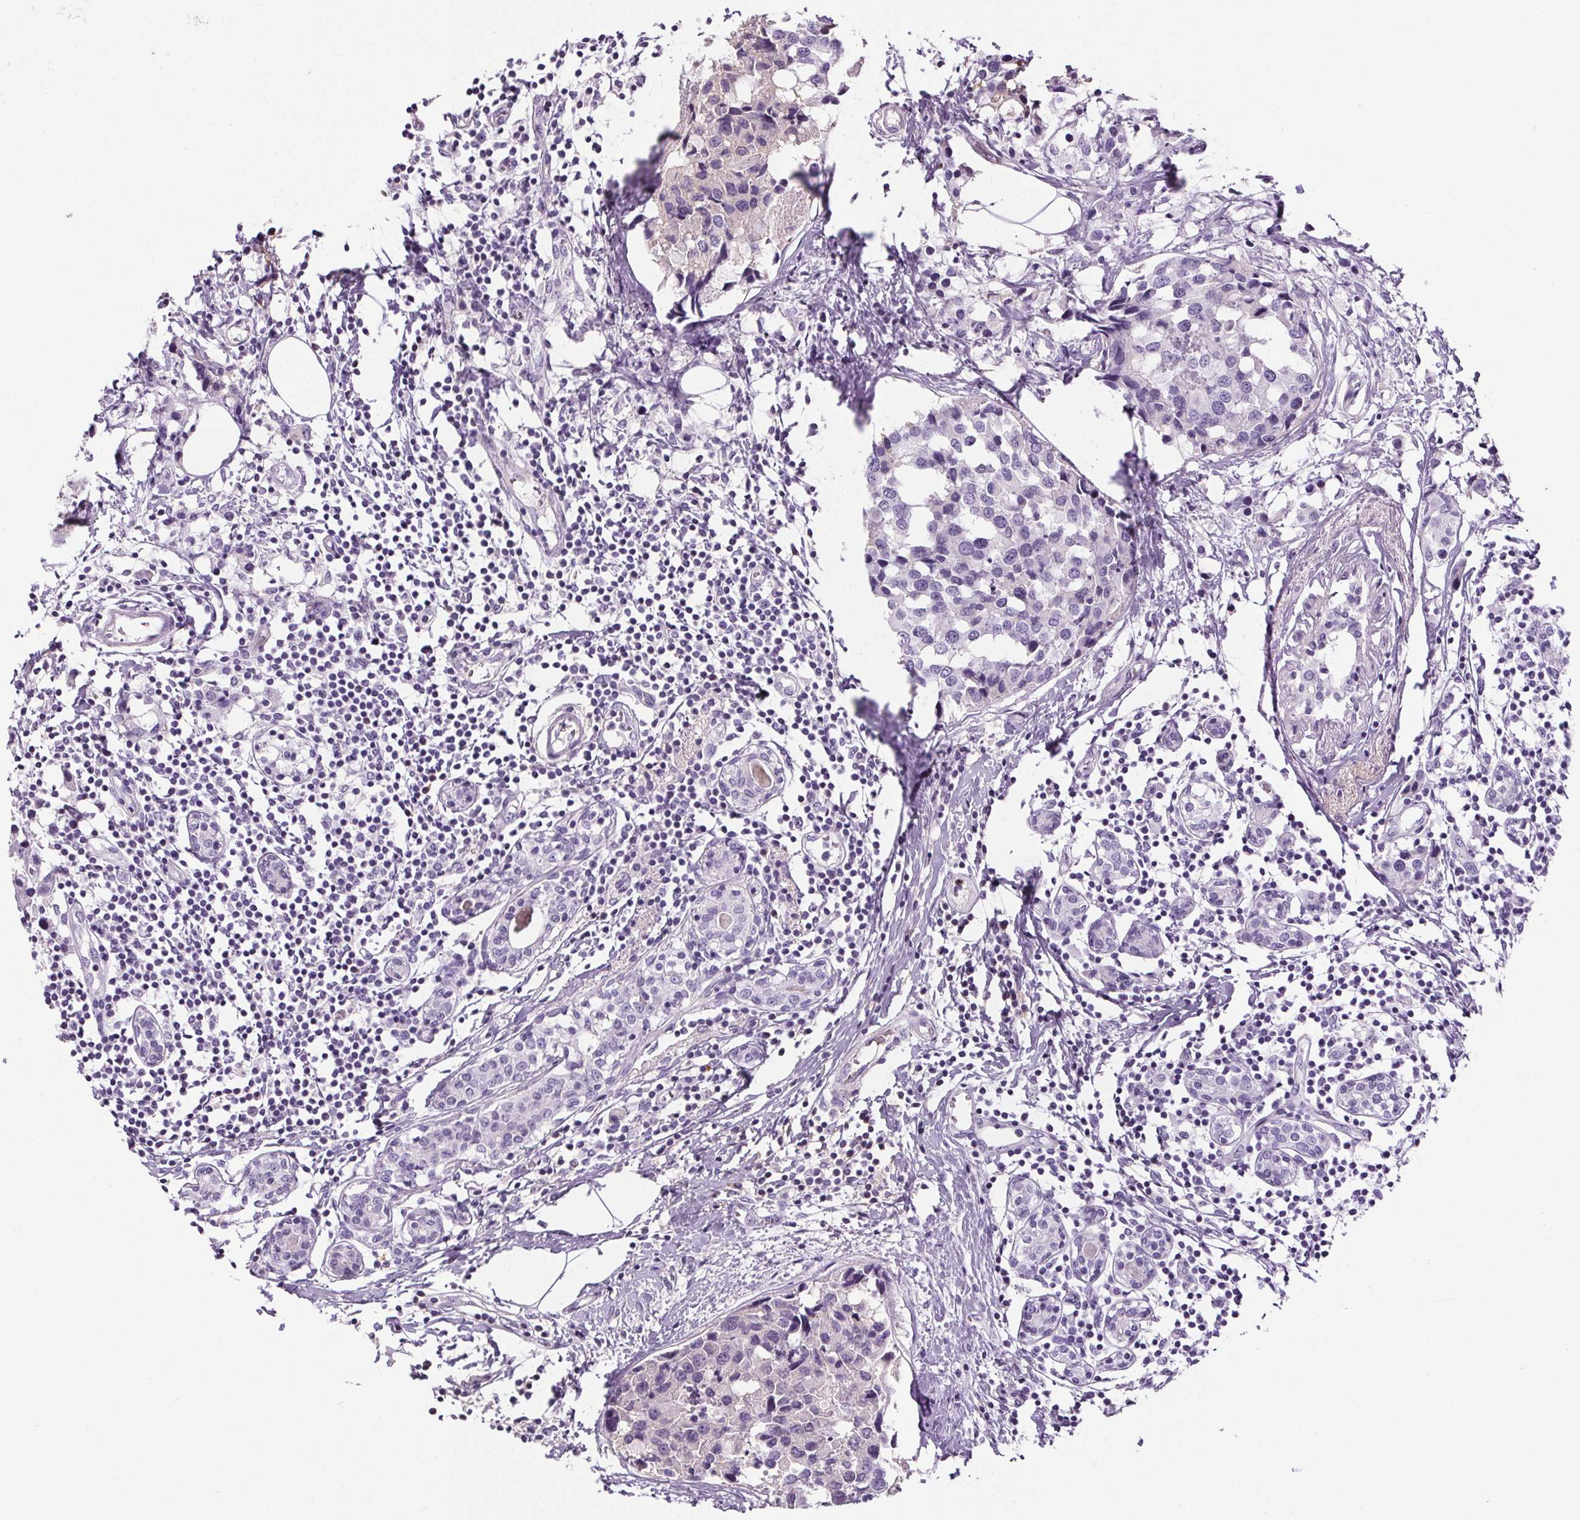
{"staining": {"intensity": "negative", "quantity": "none", "location": "none"}, "tissue": "breast cancer", "cell_type": "Tumor cells", "image_type": "cancer", "snomed": [{"axis": "morphology", "description": "Lobular carcinoma"}, {"axis": "topography", "description": "Breast"}], "caption": "The immunohistochemistry image has no significant expression in tumor cells of breast cancer (lobular carcinoma) tissue.", "gene": "CD5L", "patient": {"sex": "female", "age": 59}}